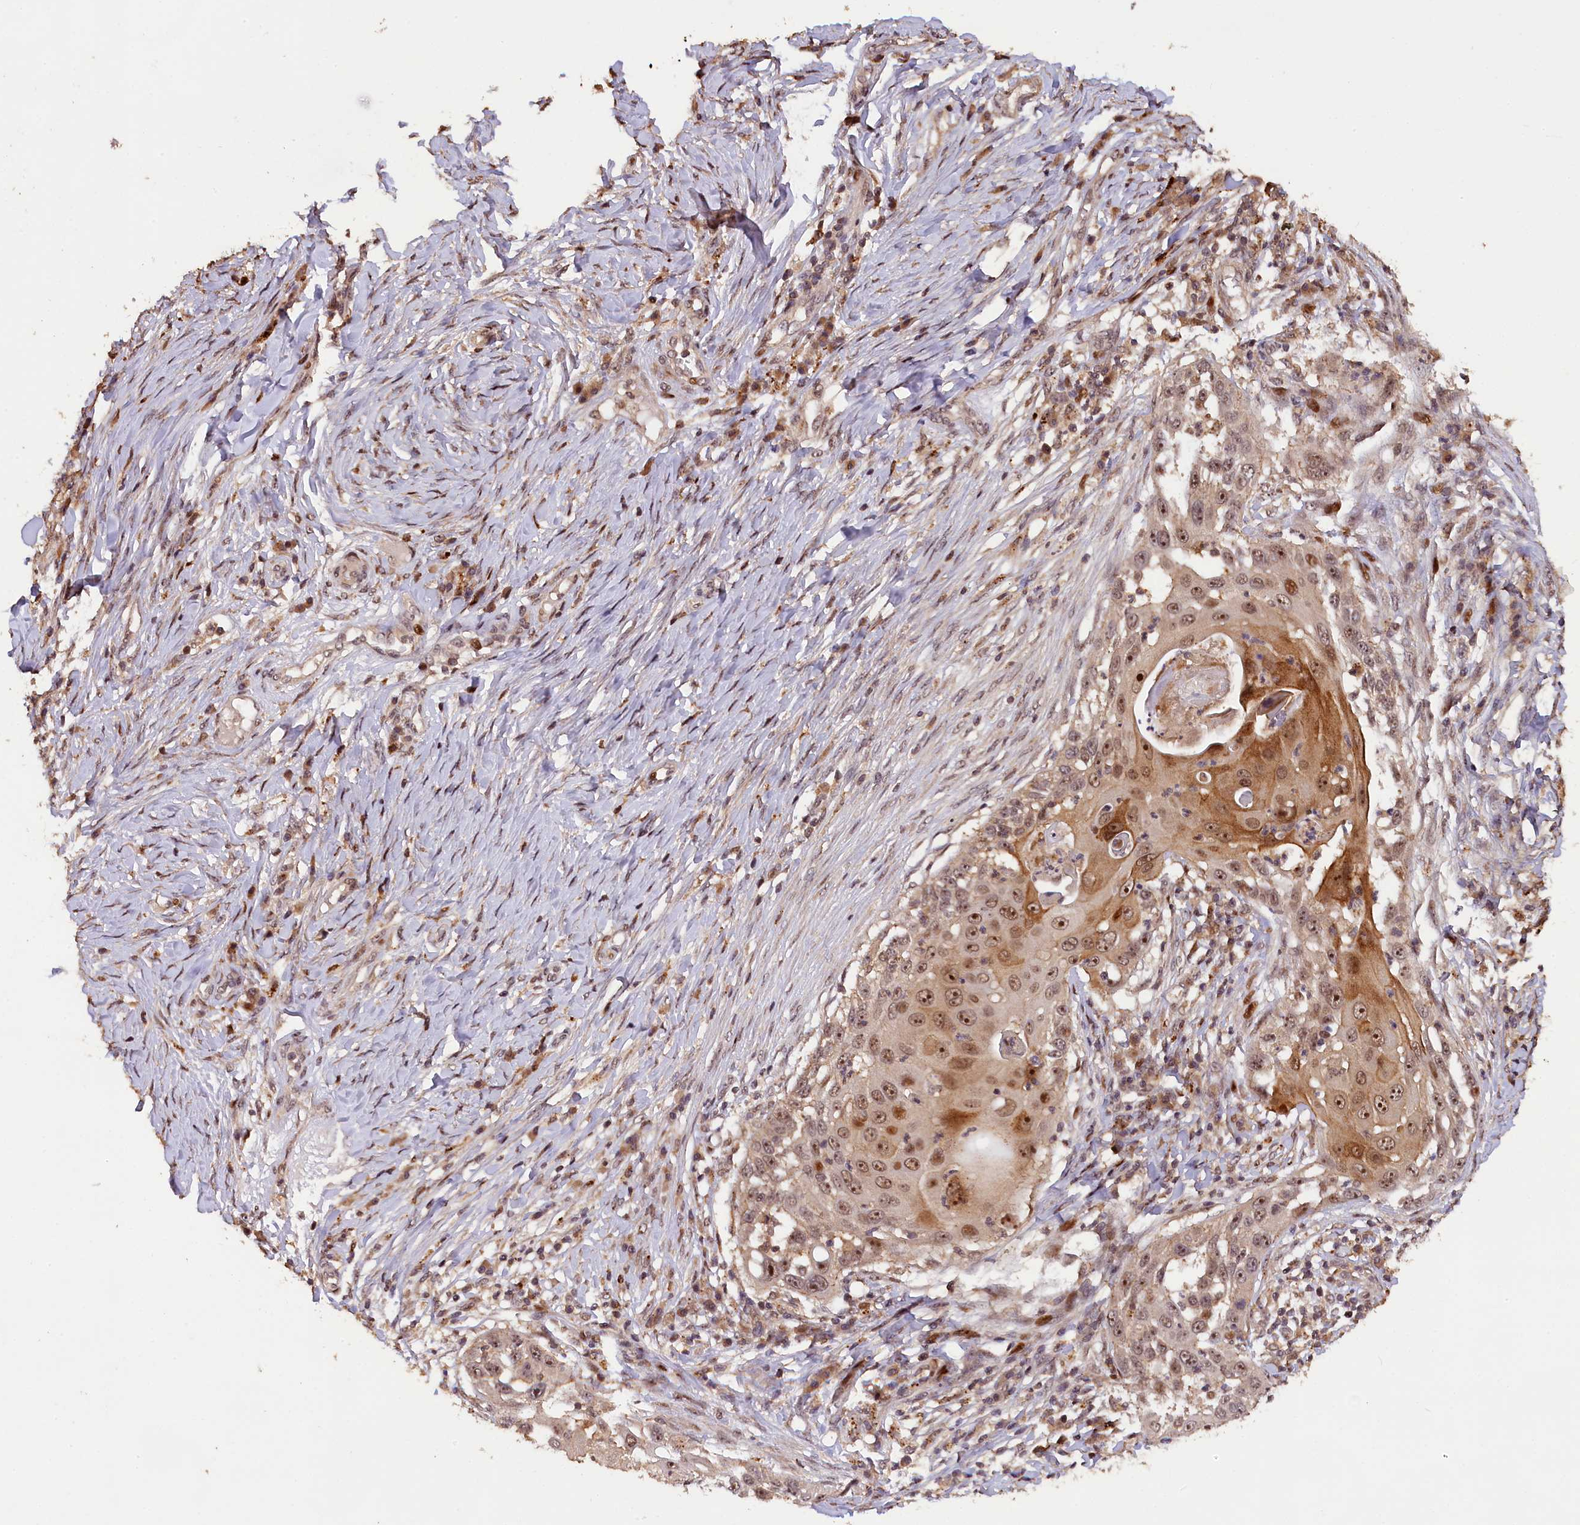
{"staining": {"intensity": "moderate", "quantity": ">75%", "location": "cytoplasmic/membranous,nuclear"}, "tissue": "skin cancer", "cell_type": "Tumor cells", "image_type": "cancer", "snomed": [{"axis": "morphology", "description": "Squamous cell carcinoma, NOS"}, {"axis": "topography", "description": "Skin"}], "caption": "A photomicrograph of skin cancer stained for a protein displays moderate cytoplasmic/membranous and nuclear brown staining in tumor cells.", "gene": "PHAF1", "patient": {"sex": "female", "age": 44}}